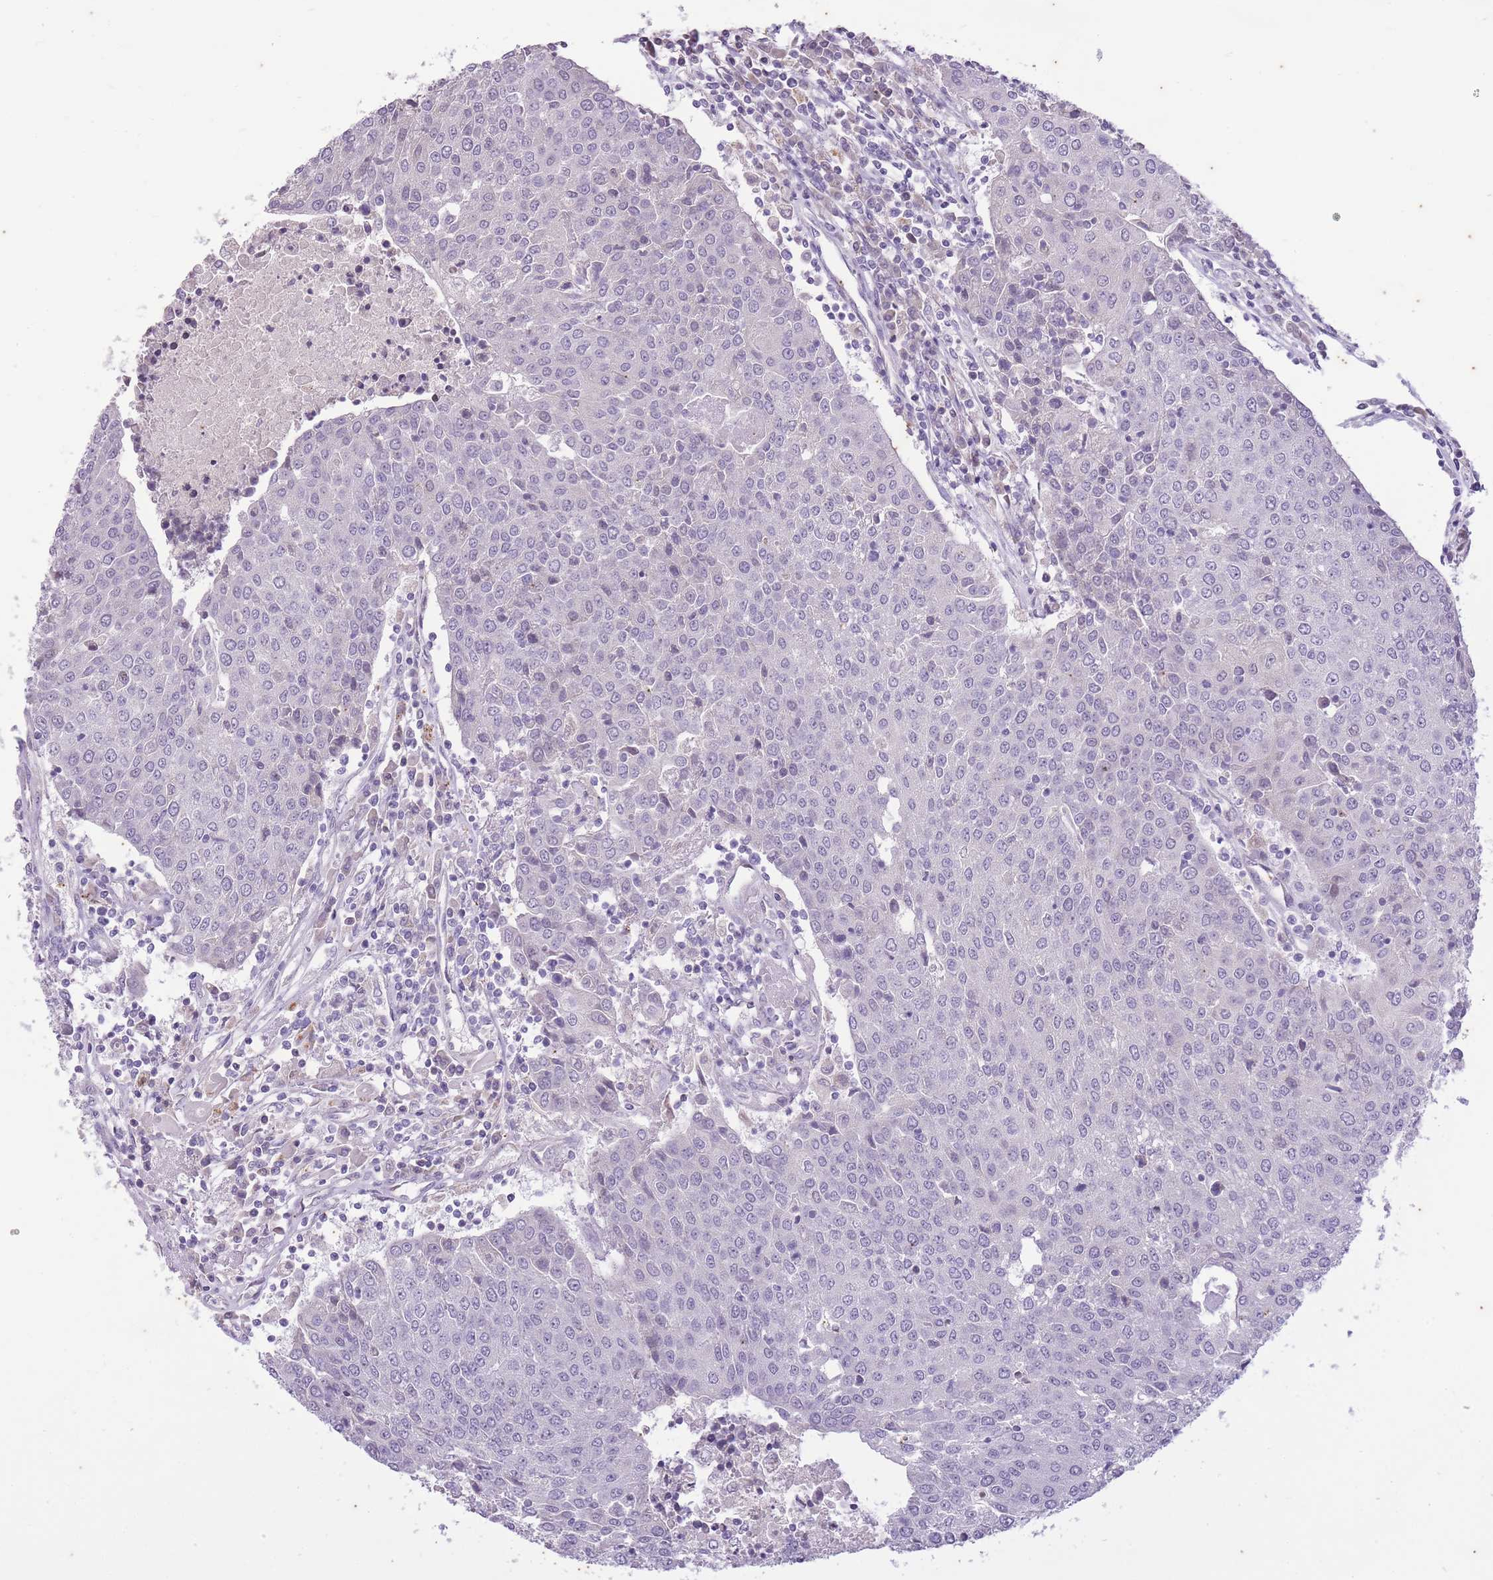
{"staining": {"intensity": "negative", "quantity": "none", "location": "none"}, "tissue": "urothelial cancer", "cell_type": "Tumor cells", "image_type": "cancer", "snomed": [{"axis": "morphology", "description": "Urothelial carcinoma, High grade"}, {"axis": "topography", "description": "Urinary bladder"}], "caption": "This is an immunohistochemistry (IHC) micrograph of urothelial cancer. There is no expression in tumor cells.", "gene": "CNTNAP3", "patient": {"sex": "female", "age": 85}}